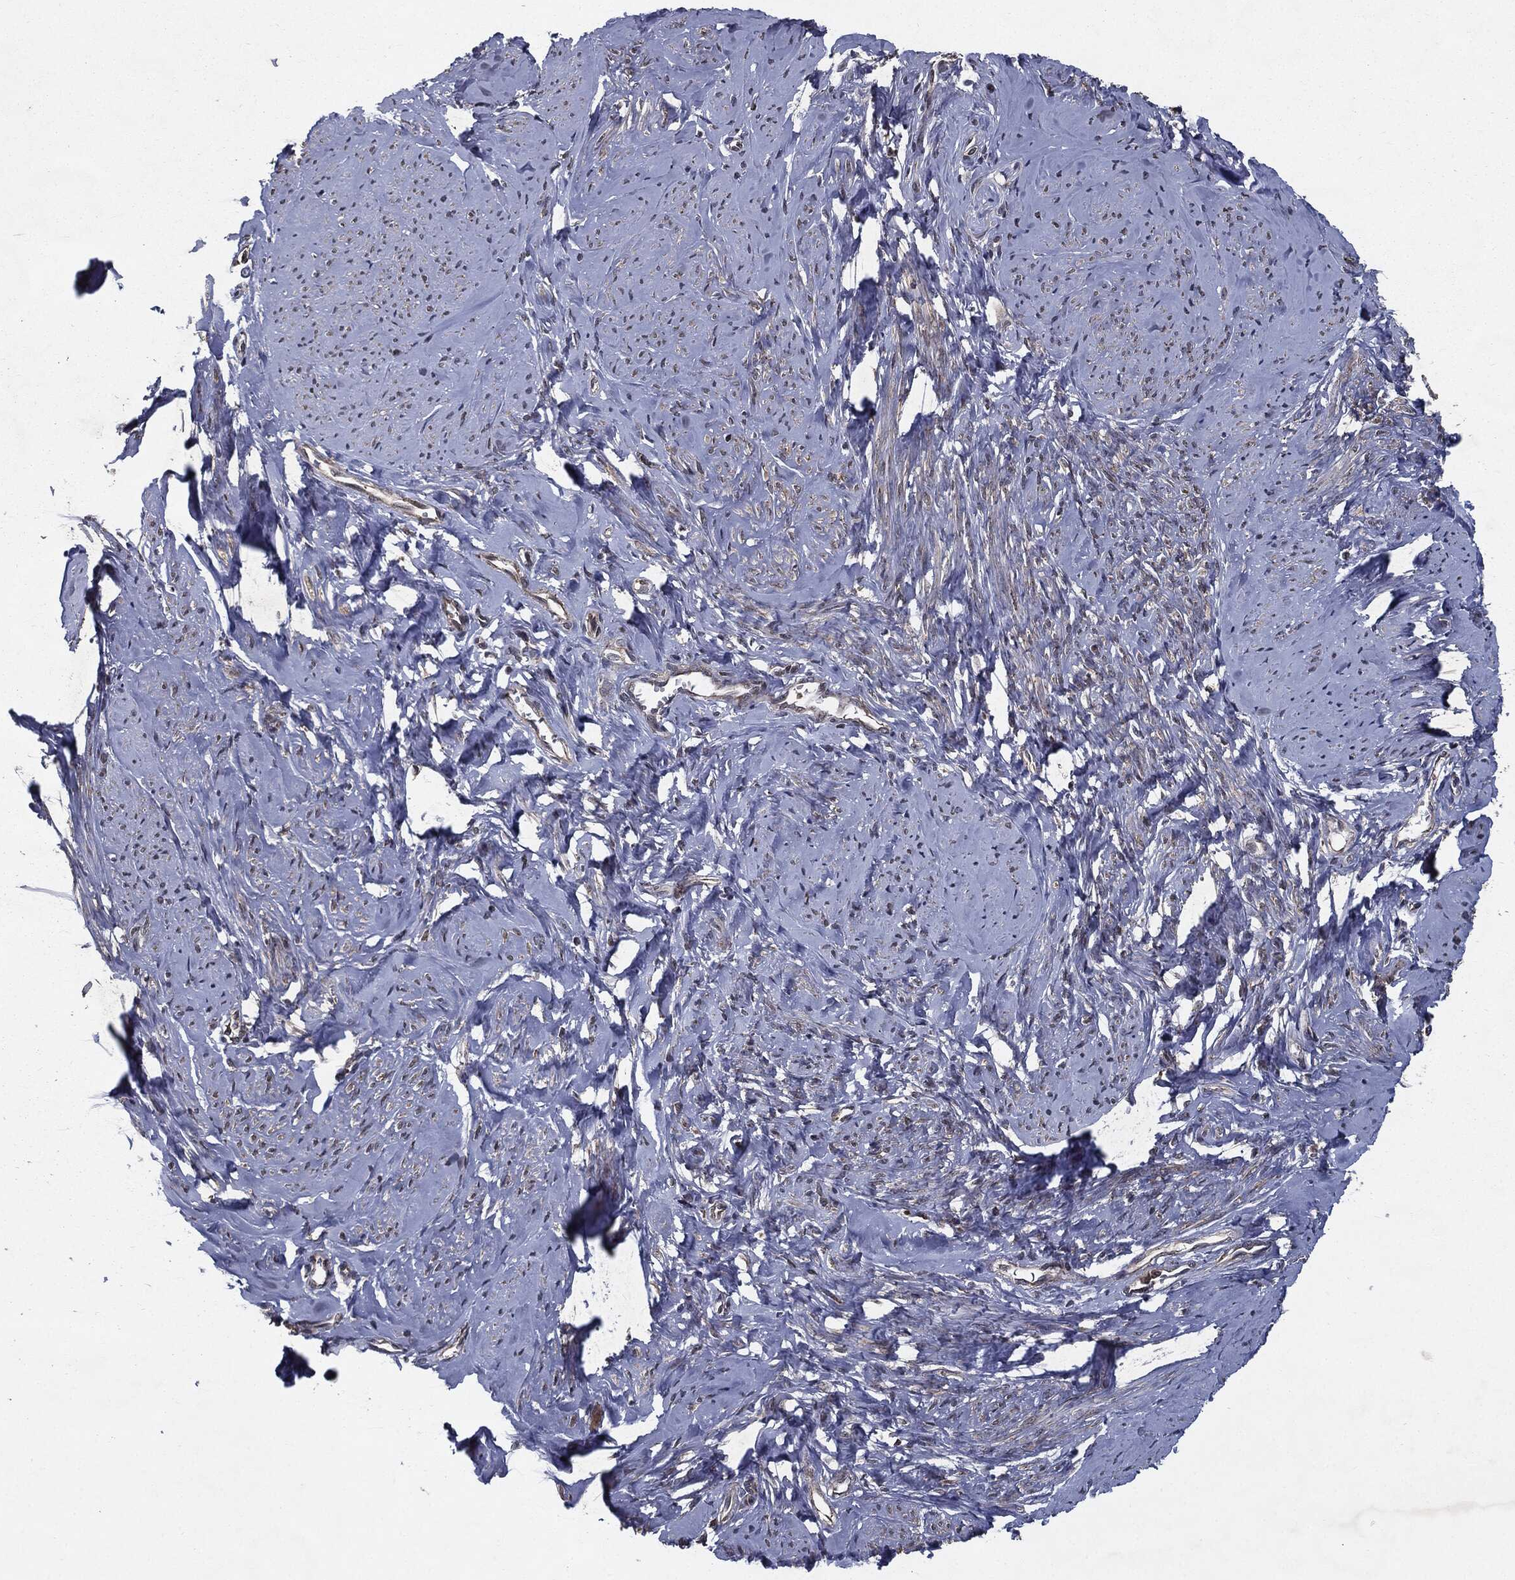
{"staining": {"intensity": "weak", "quantity": "25%-75%", "location": "cytoplasmic/membranous"}, "tissue": "smooth muscle", "cell_type": "Smooth muscle cells", "image_type": "normal", "snomed": [{"axis": "morphology", "description": "Normal tissue, NOS"}, {"axis": "topography", "description": "Smooth muscle"}], "caption": "A photomicrograph of human smooth muscle stained for a protein displays weak cytoplasmic/membranous brown staining in smooth muscle cells. (DAB IHC with brightfield microscopy, high magnification).", "gene": "HDAC5", "patient": {"sex": "female", "age": 48}}